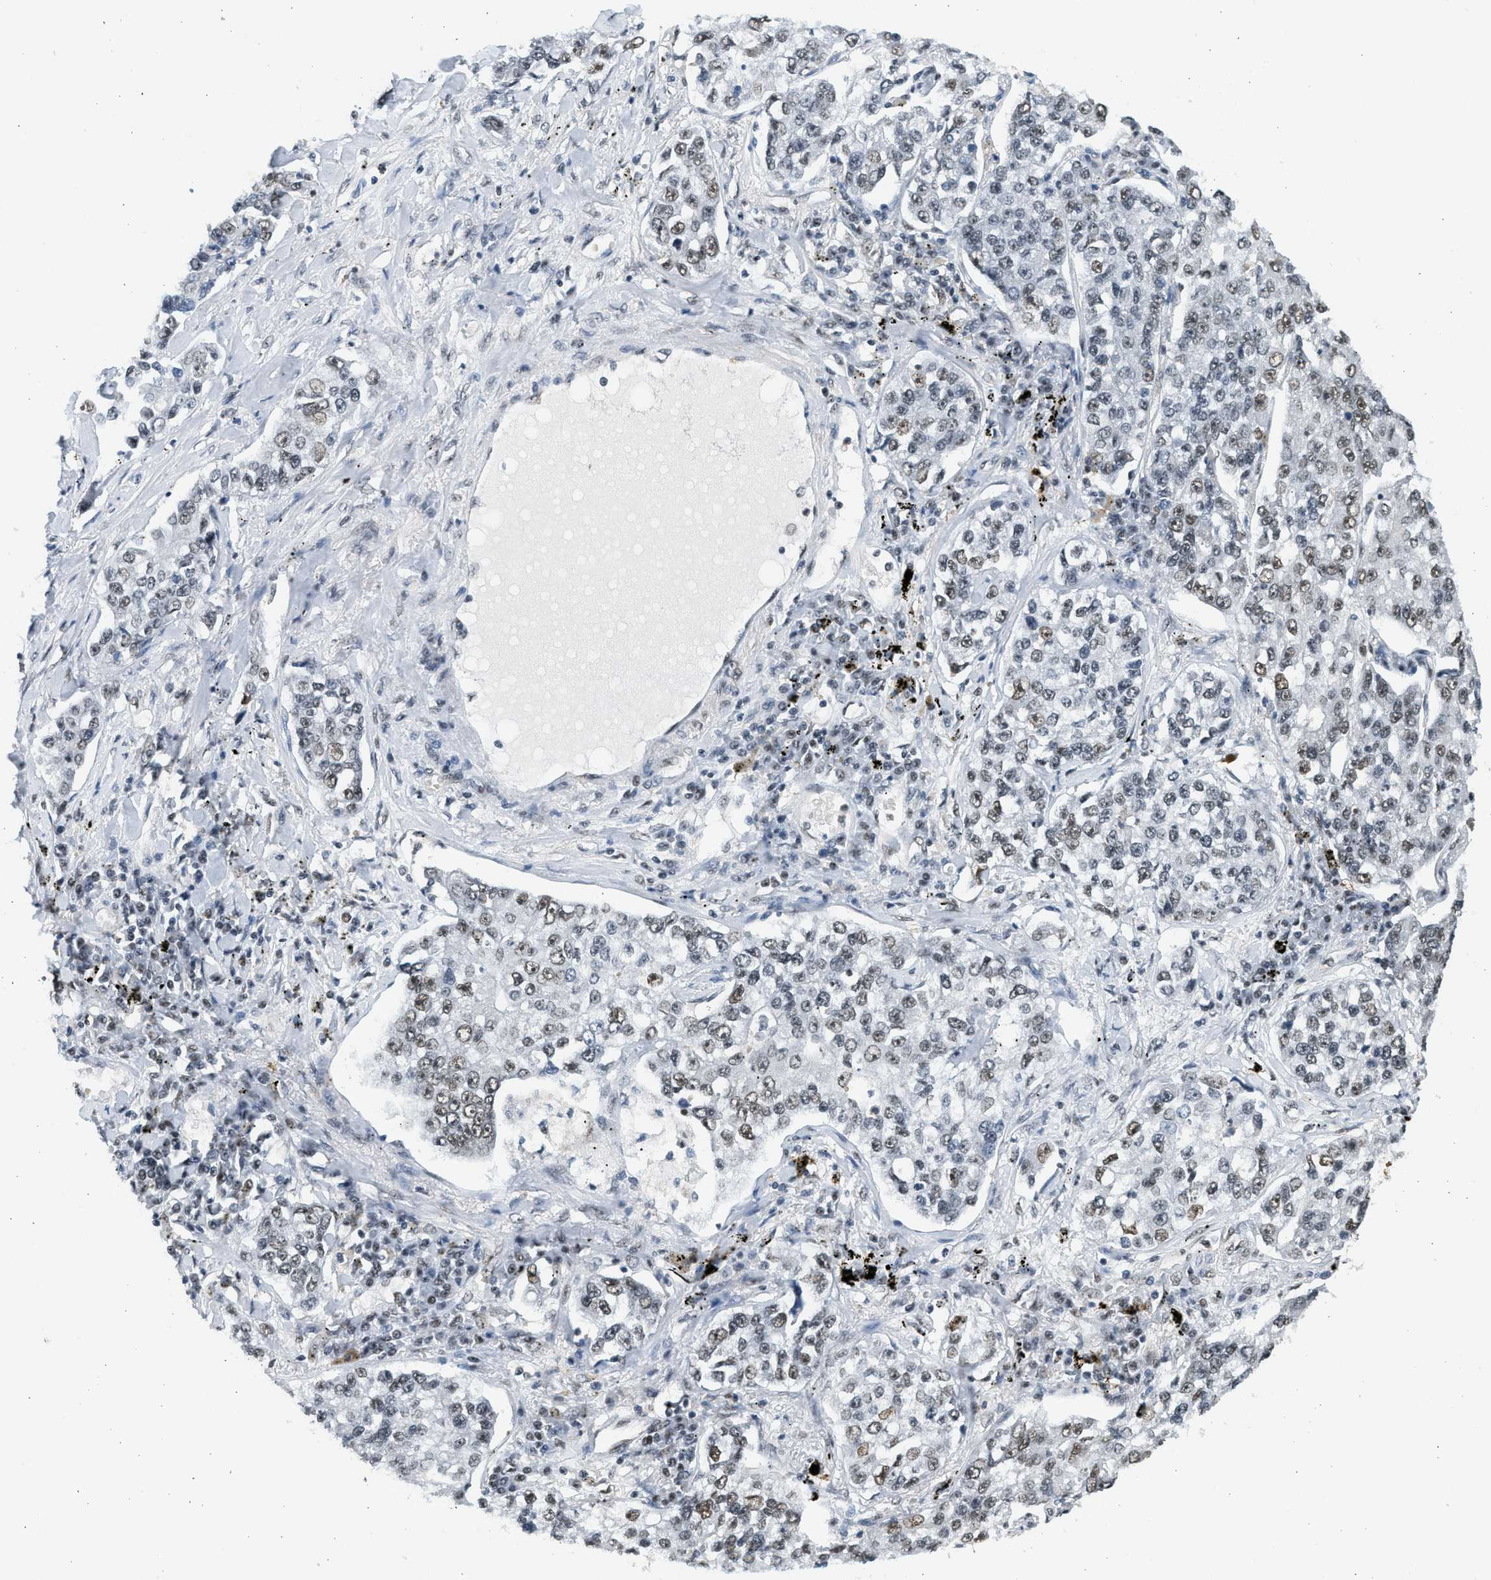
{"staining": {"intensity": "weak", "quantity": "25%-75%", "location": "nuclear"}, "tissue": "lung cancer", "cell_type": "Tumor cells", "image_type": "cancer", "snomed": [{"axis": "morphology", "description": "Adenocarcinoma, NOS"}, {"axis": "topography", "description": "Lung"}], "caption": "A photomicrograph of lung cancer stained for a protein displays weak nuclear brown staining in tumor cells.", "gene": "HIPK1", "patient": {"sex": "male", "age": 49}}